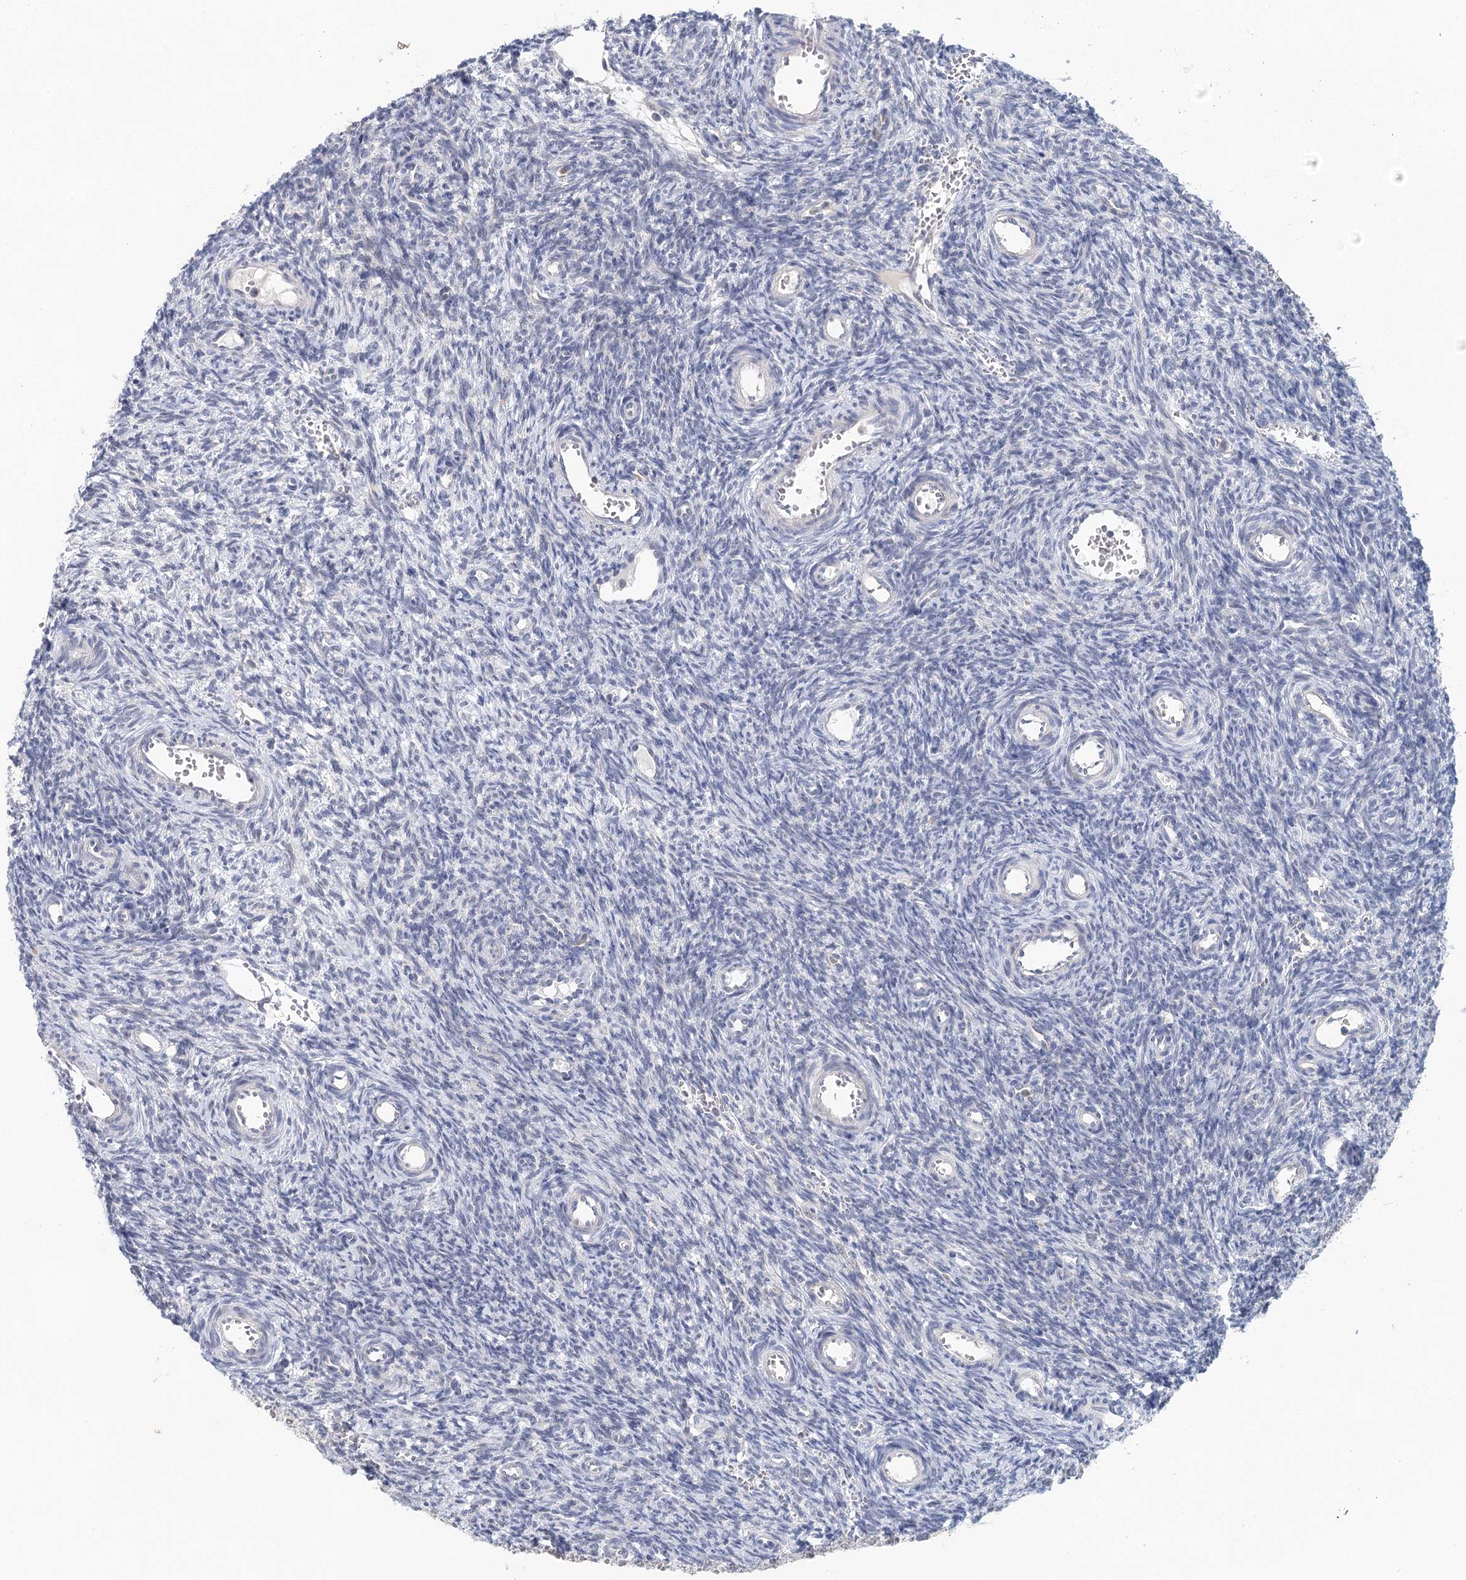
{"staining": {"intensity": "negative", "quantity": "none", "location": "none"}, "tissue": "ovary", "cell_type": "Ovarian stroma cells", "image_type": "normal", "snomed": [{"axis": "morphology", "description": "Normal tissue, NOS"}, {"axis": "topography", "description": "Ovary"}], "caption": "Immunohistochemistry (IHC) of unremarkable ovary reveals no staining in ovarian stroma cells.", "gene": "BLTP1", "patient": {"sex": "female", "age": 39}}